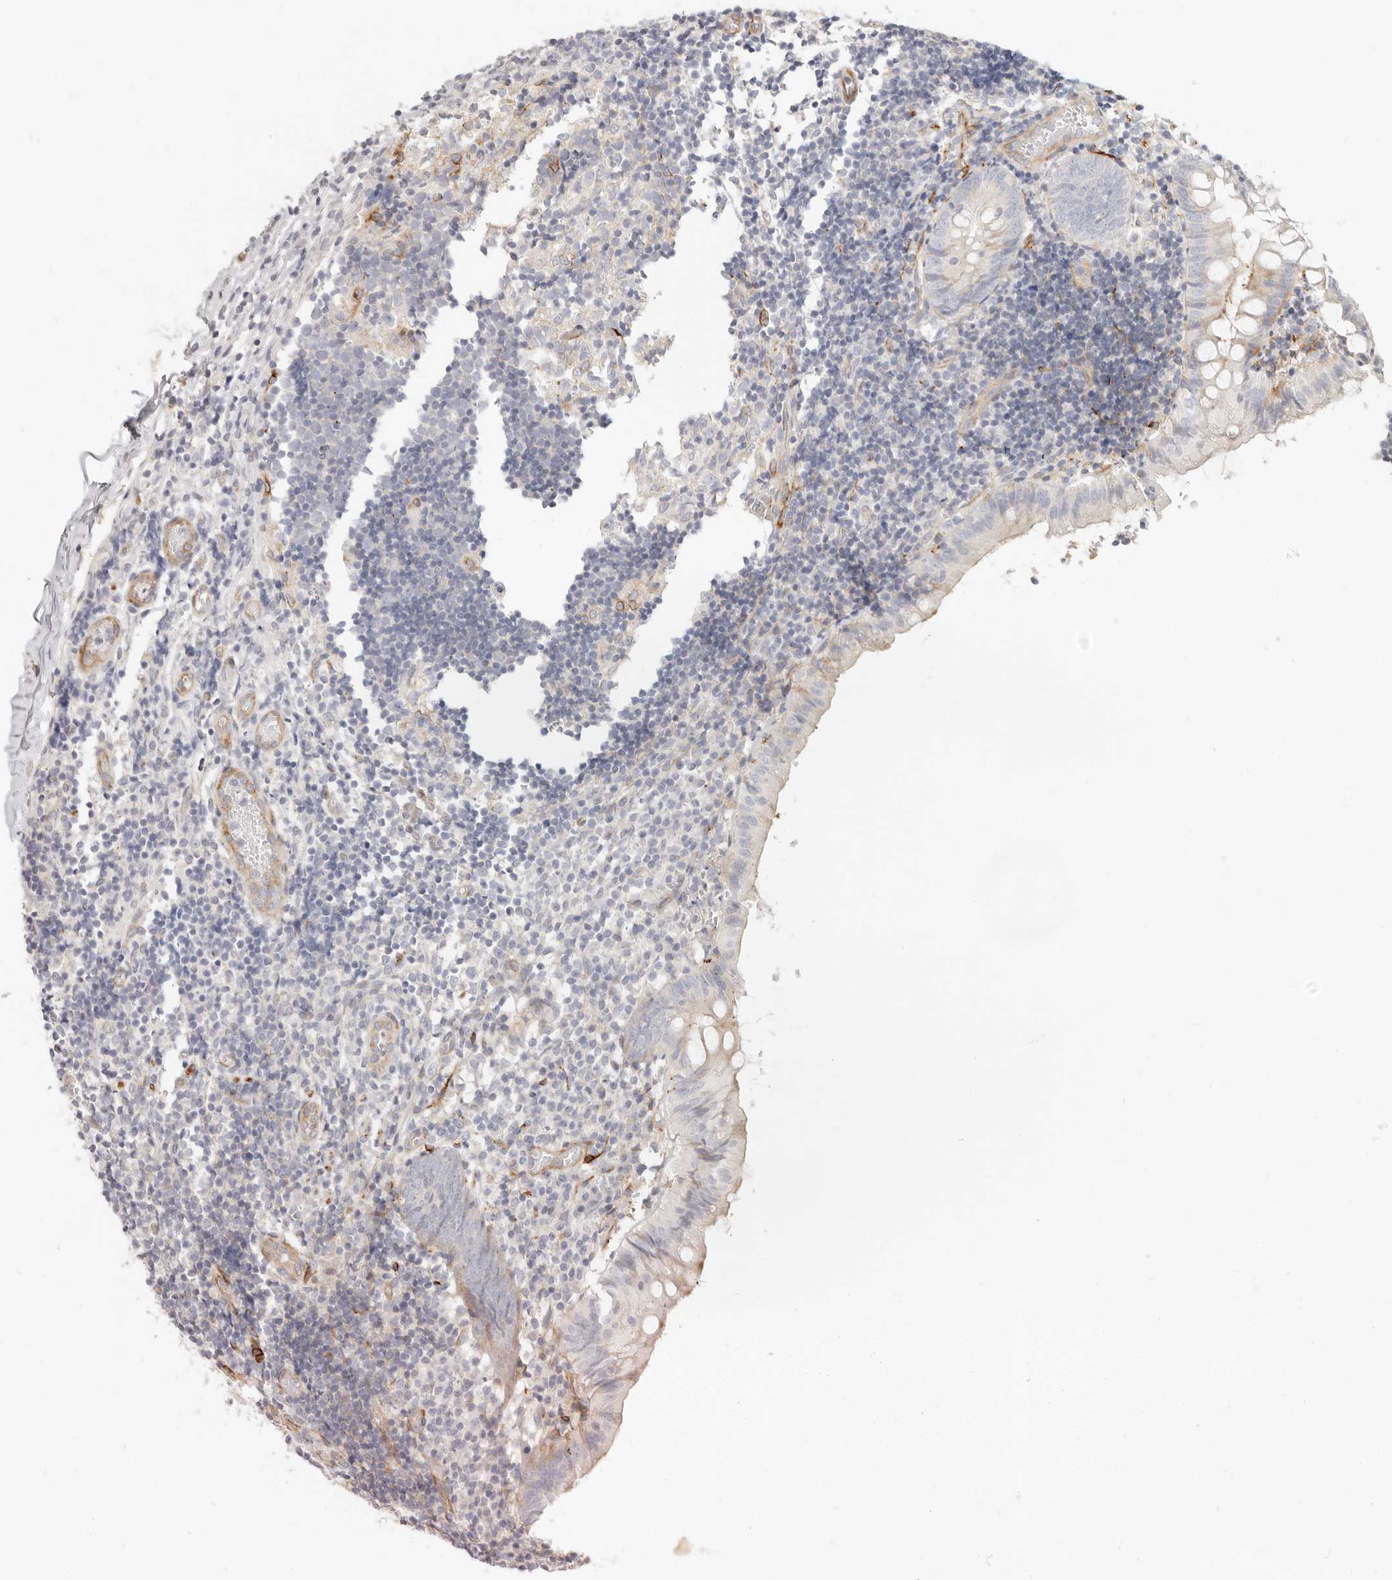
{"staining": {"intensity": "weak", "quantity": "<25%", "location": "cytoplasmic/membranous"}, "tissue": "appendix", "cell_type": "Glandular cells", "image_type": "normal", "snomed": [{"axis": "morphology", "description": "Normal tissue, NOS"}, {"axis": "topography", "description": "Appendix"}], "caption": "Immunohistochemistry of benign human appendix demonstrates no staining in glandular cells.", "gene": "SASS6", "patient": {"sex": "male", "age": 8}}